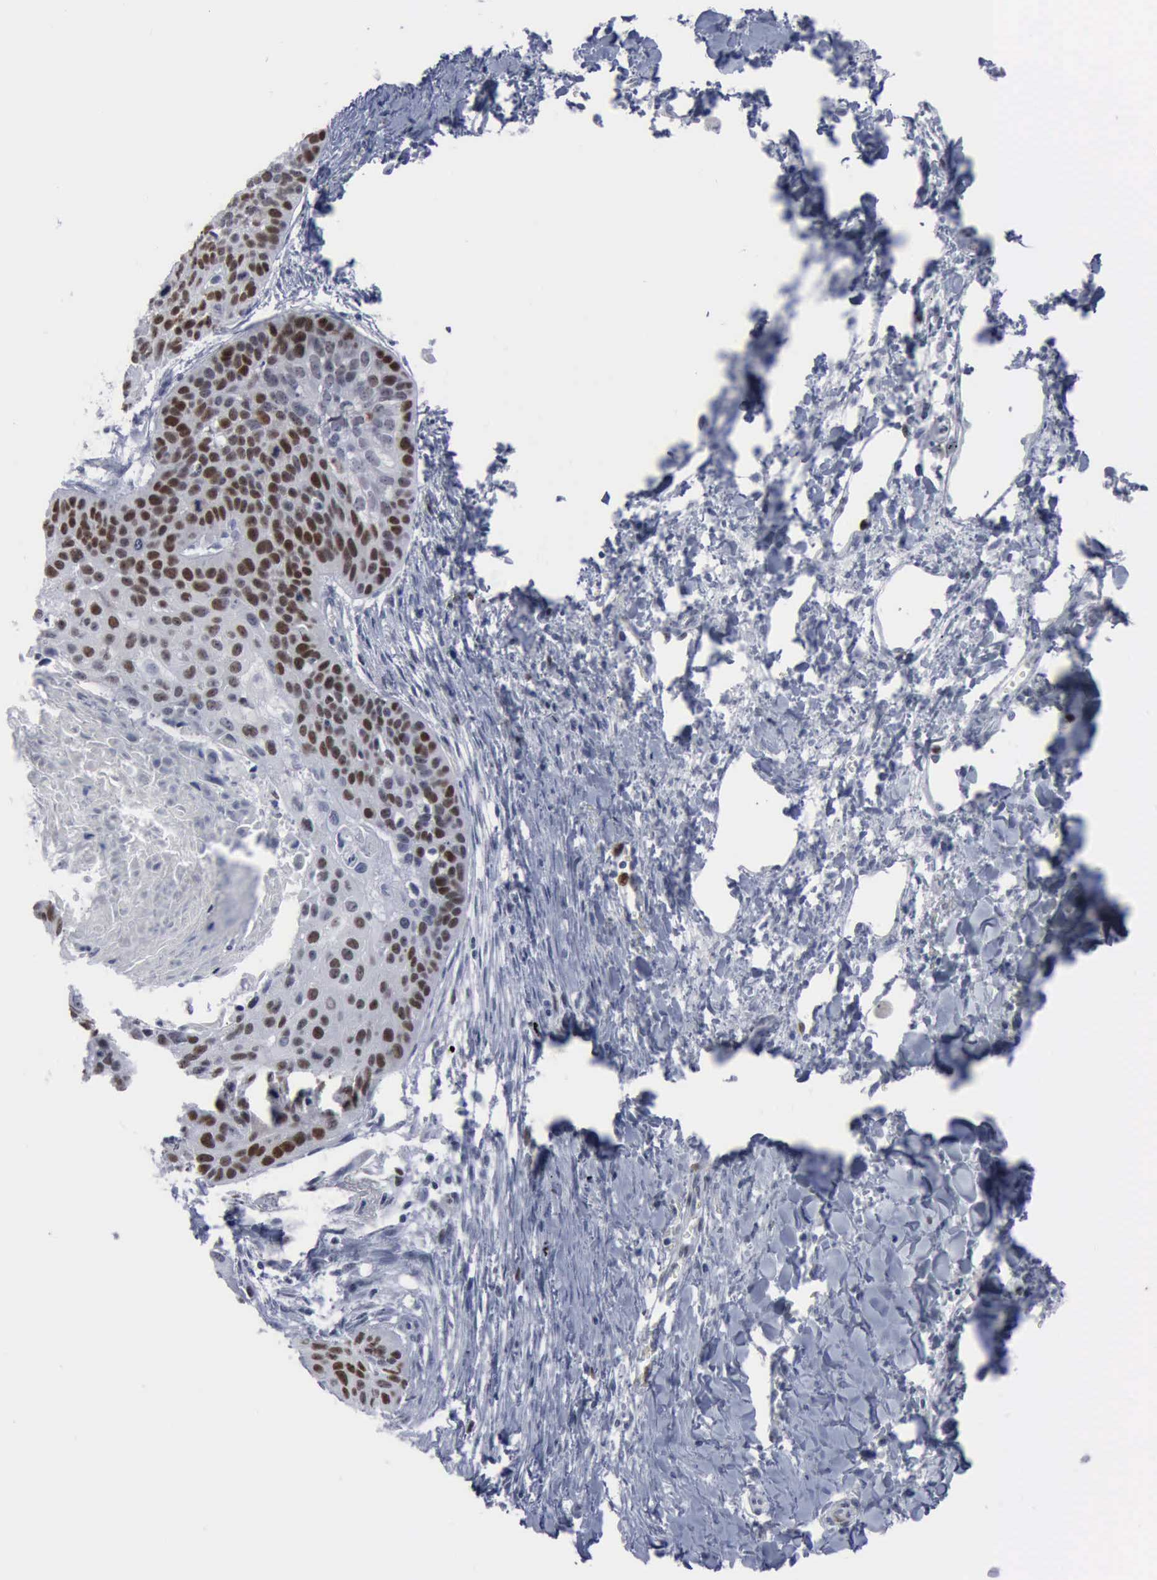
{"staining": {"intensity": "strong", "quantity": "25%-75%", "location": "nuclear"}, "tissue": "lung cancer", "cell_type": "Tumor cells", "image_type": "cancer", "snomed": [{"axis": "morphology", "description": "Squamous cell carcinoma, NOS"}, {"axis": "topography", "description": "Lung"}], "caption": "Strong nuclear expression is seen in approximately 25%-75% of tumor cells in lung cancer (squamous cell carcinoma). The protein of interest is stained brown, and the nuclei are stained in blue (DAB IHC with brightfield microscopy, high magnification).", "gene": "MCM5", "patient": {"sex": "male", "age": 71}}